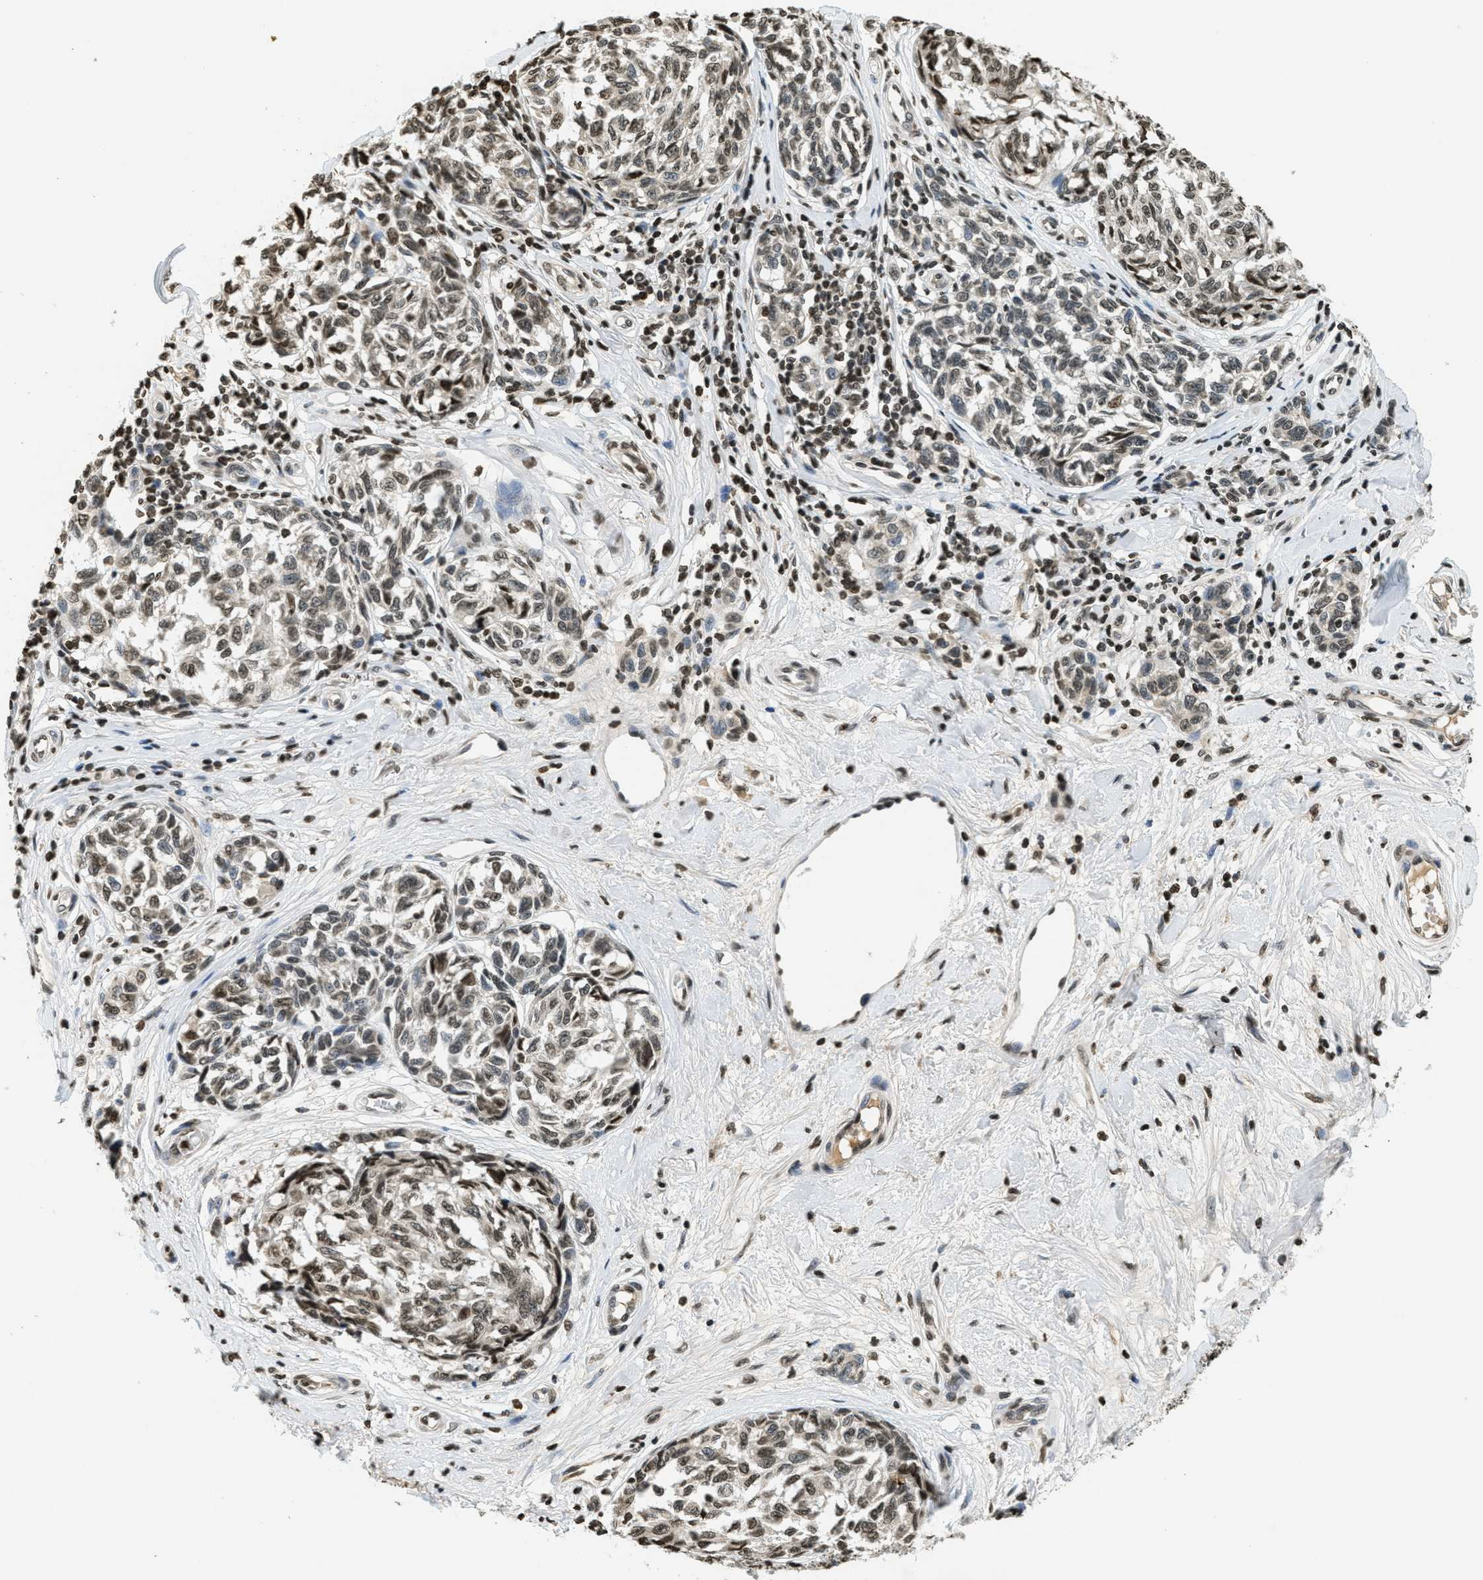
{"staining": {"intensity": "moderate", "quantity": ">75%", "location": "nuclear"}, "tissue": "melanoma", "cell_type": "Tumor cells", "image_type": "cancer", "snomed": [{"axis": "morphology", "description": "Malignant melanoma, NOS"}, {"axis": "topography", "description": "Skin"}], "caption": "Protein staining shows moderate nuclear positivity in approximately >75% of tumor cells in melanoma.", "gene": "LDB2", "patient": {"sex": "female", "age": 64}}